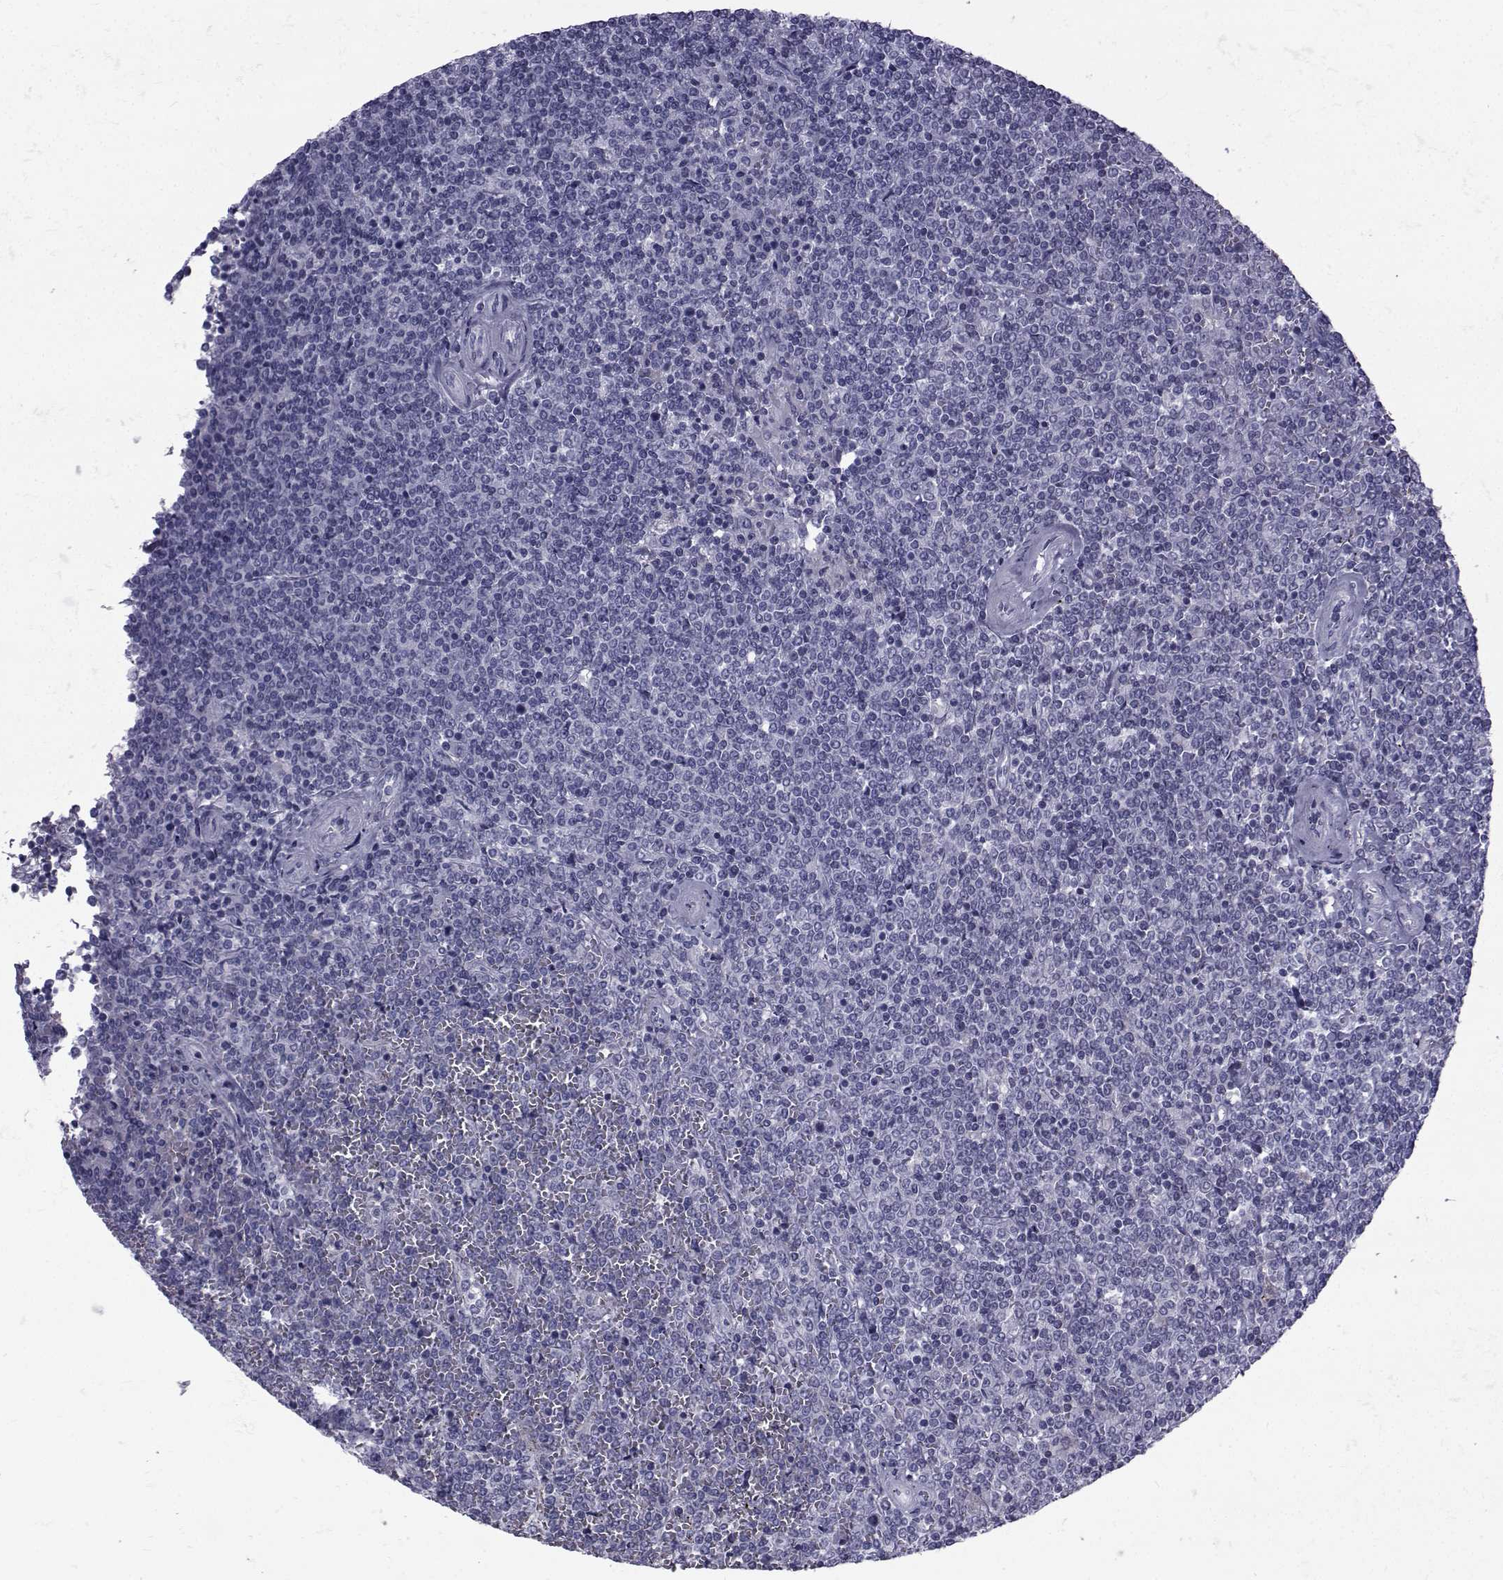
{"staining": {"intensity": "negative", "quantity": "none", "location": "none"}, "tissue": "lymphoma", "cell_type": "Tumor cells", "image_type": "cancer", "snomed": [{"axis": "morphology", "description": "Malignant lymphoma, non-Hodgkin's type, Low grade"}, {"axis": "topography", "description": "Spleen"}], "caption": "Tumor cells show no significant staining in malignant lymphoma, non-Hodgkin's type (low-grade).", "gene": "FDXR", "patient": {"sex": "female", "age": 19}}